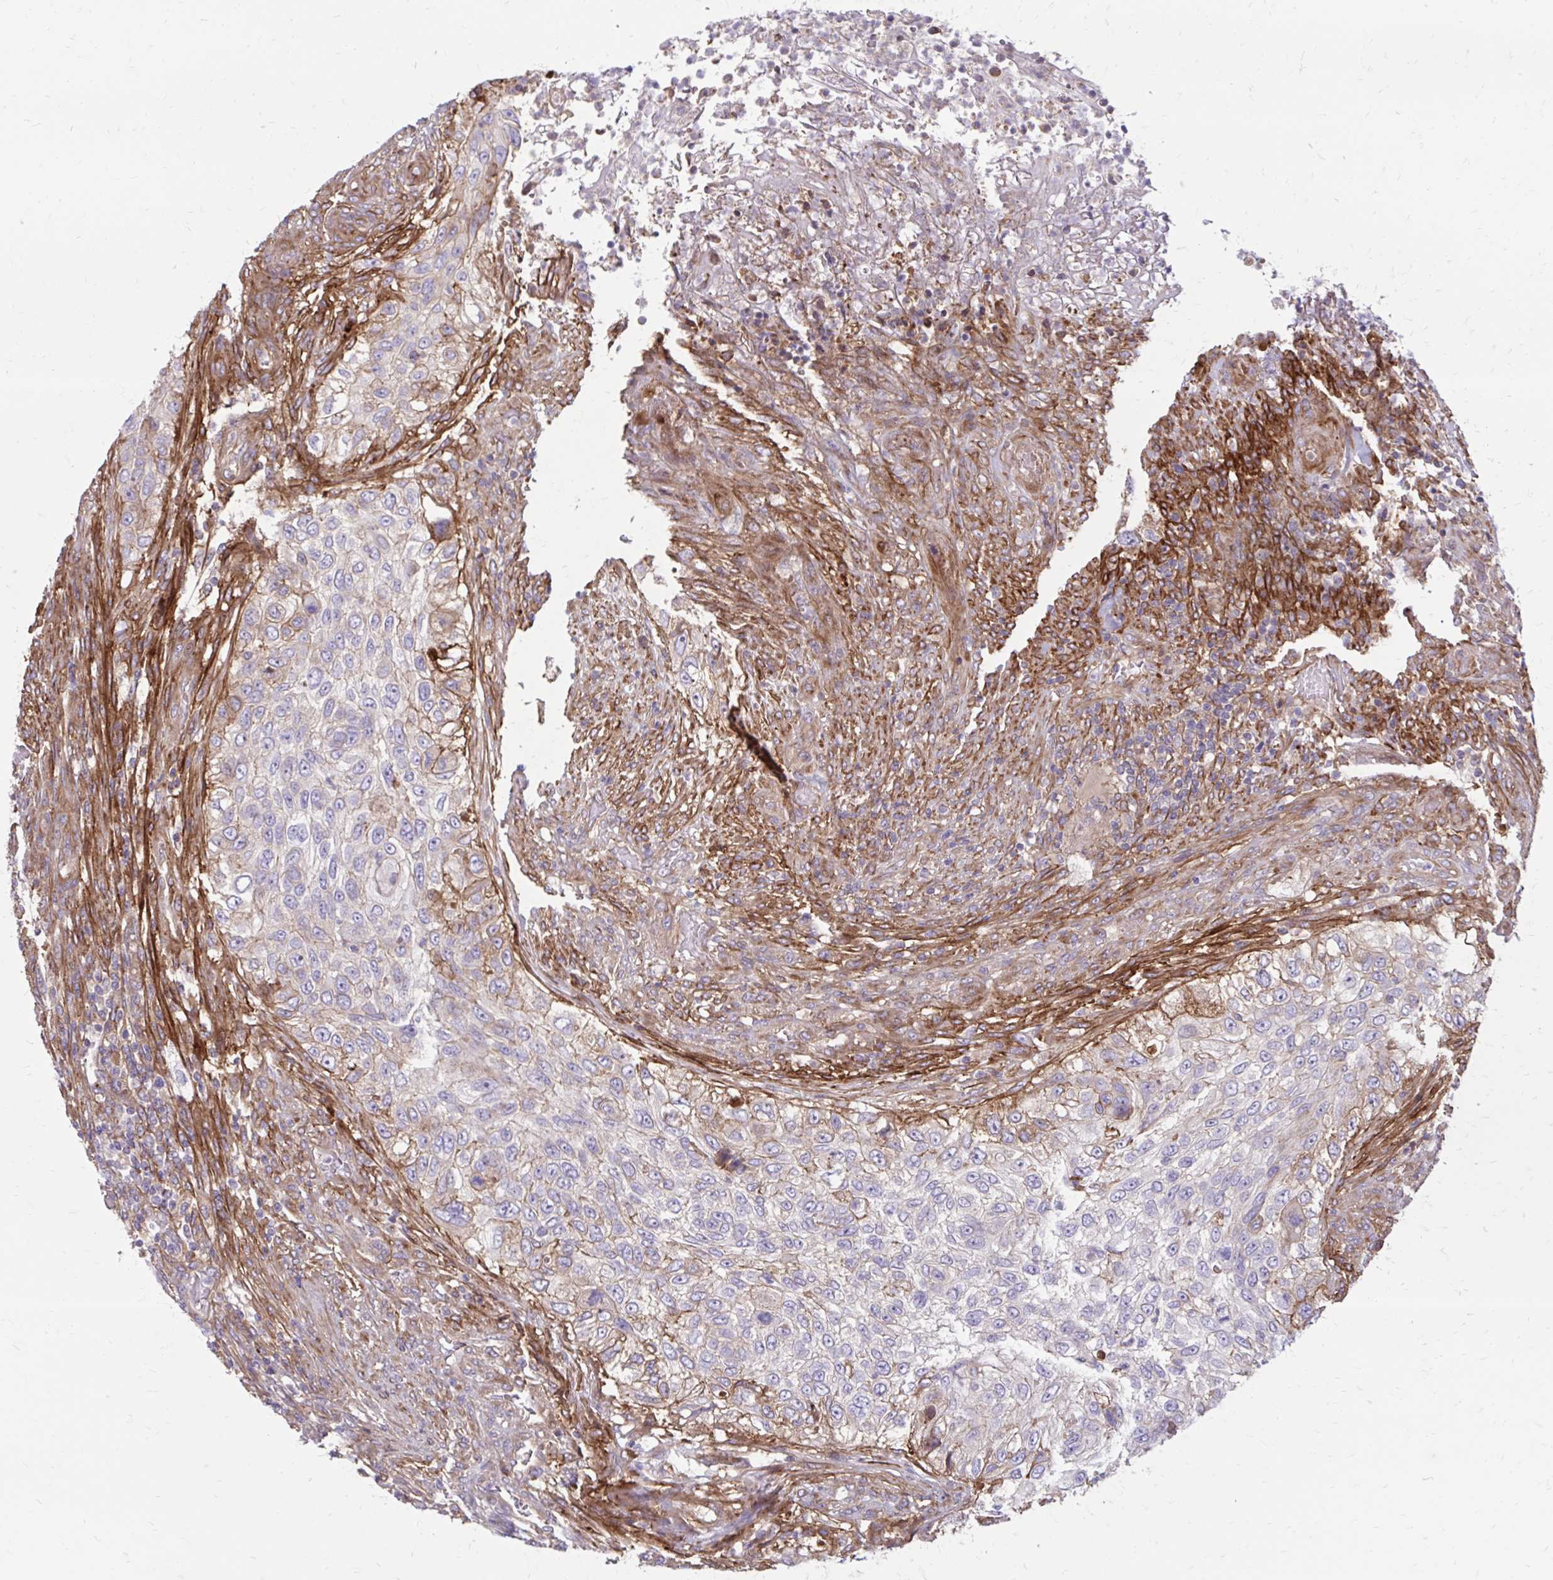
{"staining": {"intensity": "moderate", "quantity": "<25%", "location": "cytoplasmic/membranous"}, "tissue": "urothelial cancer", "cell_type": "Tumor cells", "image_type": "cancer", "snomed": [{"axis": "morphology", "description": "Urothelial carcinoma, High grade"}, {"axis": "topography", "description": "Urinary bladder"}], "caption": "Urothelial cancer stained with IHC shows moderate cytoplasmic/membranous staining in approximately <25% of tumor cells. Ihc stains the protein of interest in brown and the nuclei are stained blue.", "gene": "FAP", "patient": {"sex": "female", "age": 60}}